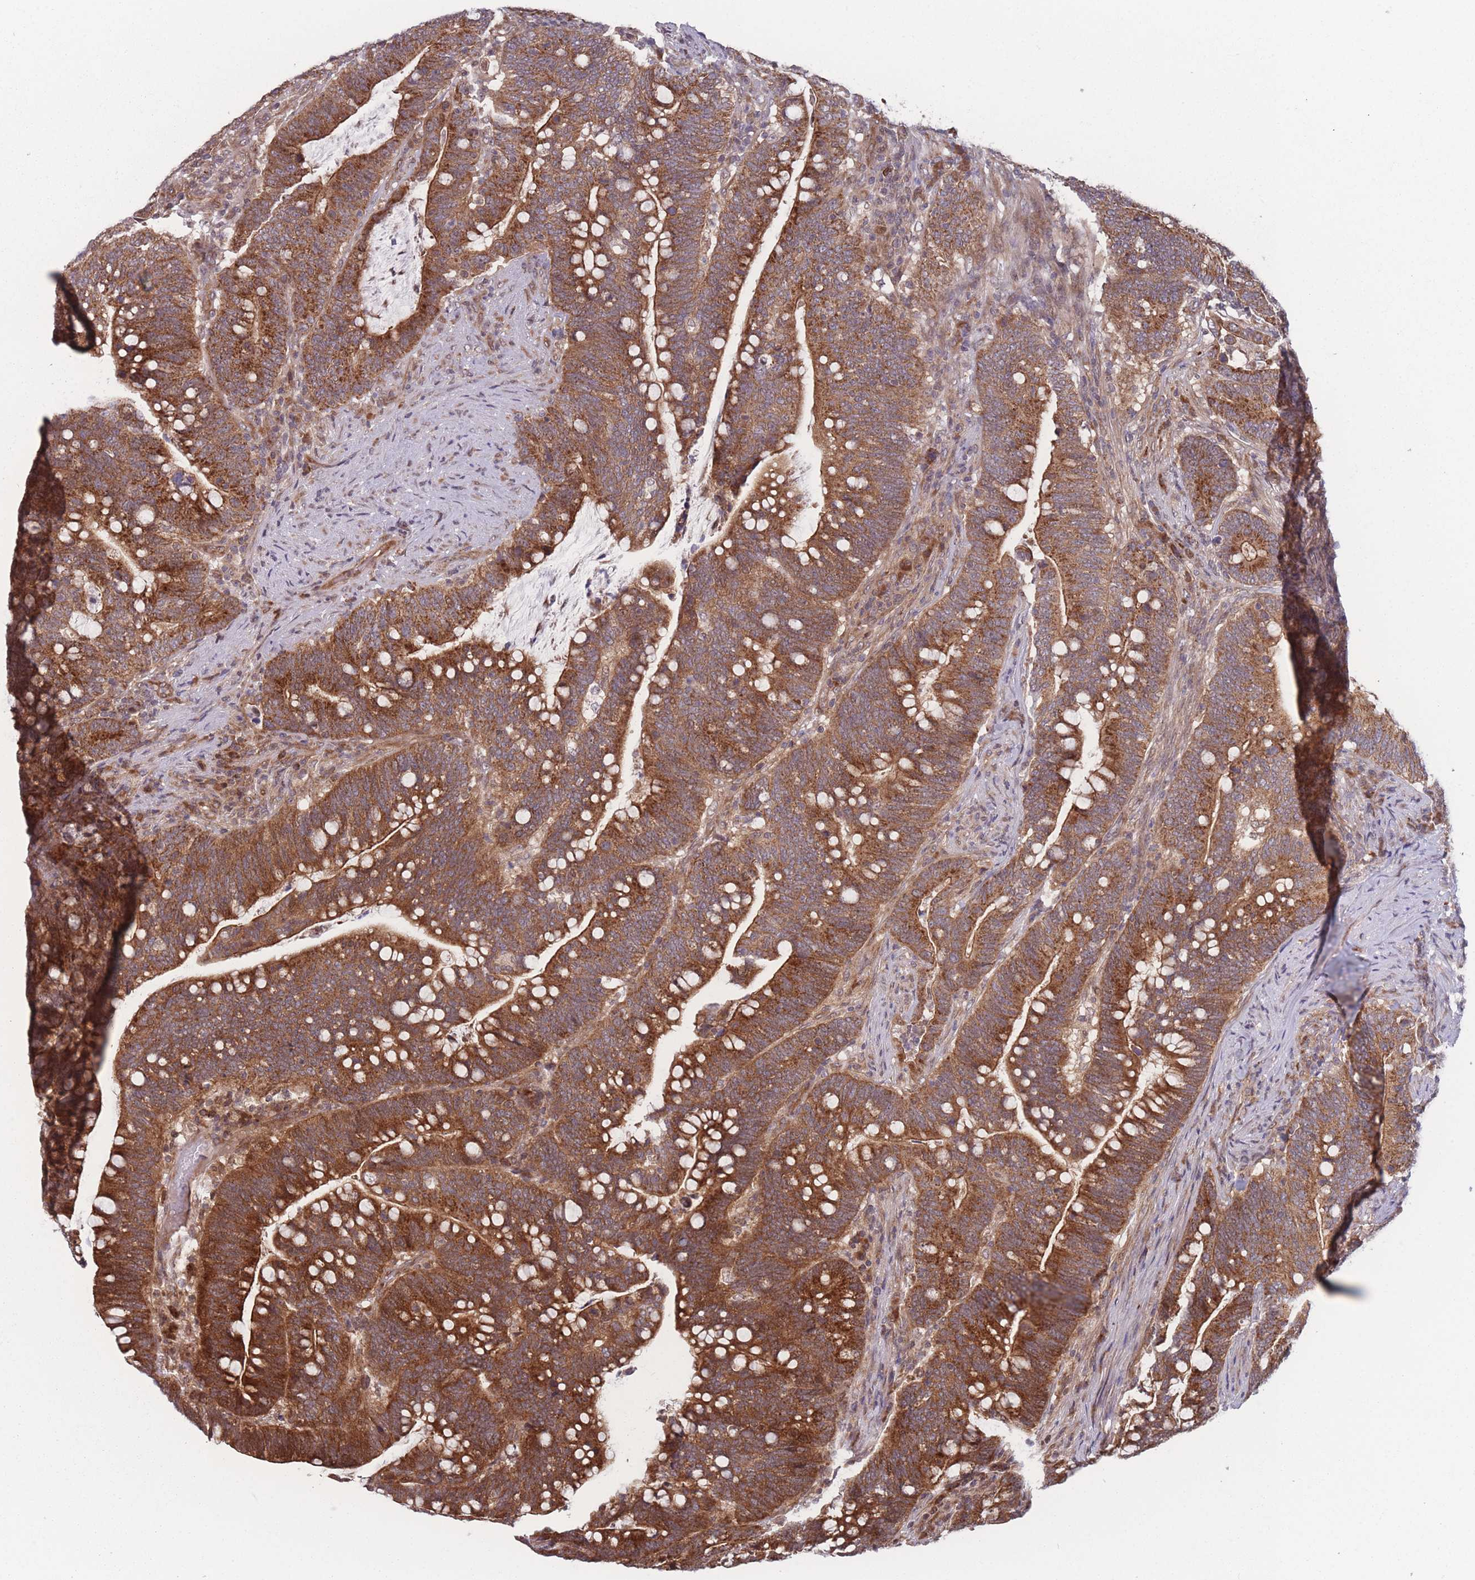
{"staining": {"intensity": "strong", "quantity": ">75%", "location": "cytoplasmic/membranous"}, "tissue": "colorectal cancer", "cell_type": "Tumor cells", "image_type": "cancer", "snomed": [{"axis": "morphology", "description": "Normal tissue, NOS"}, {"axis": "morphology", "description": "Adenocarcinoma, NOS"}, {"axis": "topography", "description": "Colon"}], "caption": "Protein expression analysis of colorectal cancer (adenocarcinoma) exhibits strong cytoplasmic/membranous expression in approximately >75% of tumor cells. The staining was performed using DAB (3,3'-diaminobenzidine) to visualize the protein expression in brown, while the nuclei were stained in blue with hematoxylin (Magnification: 20x).", "gene": "RPS18", "patient": {"sex": "female", "age": 66}}